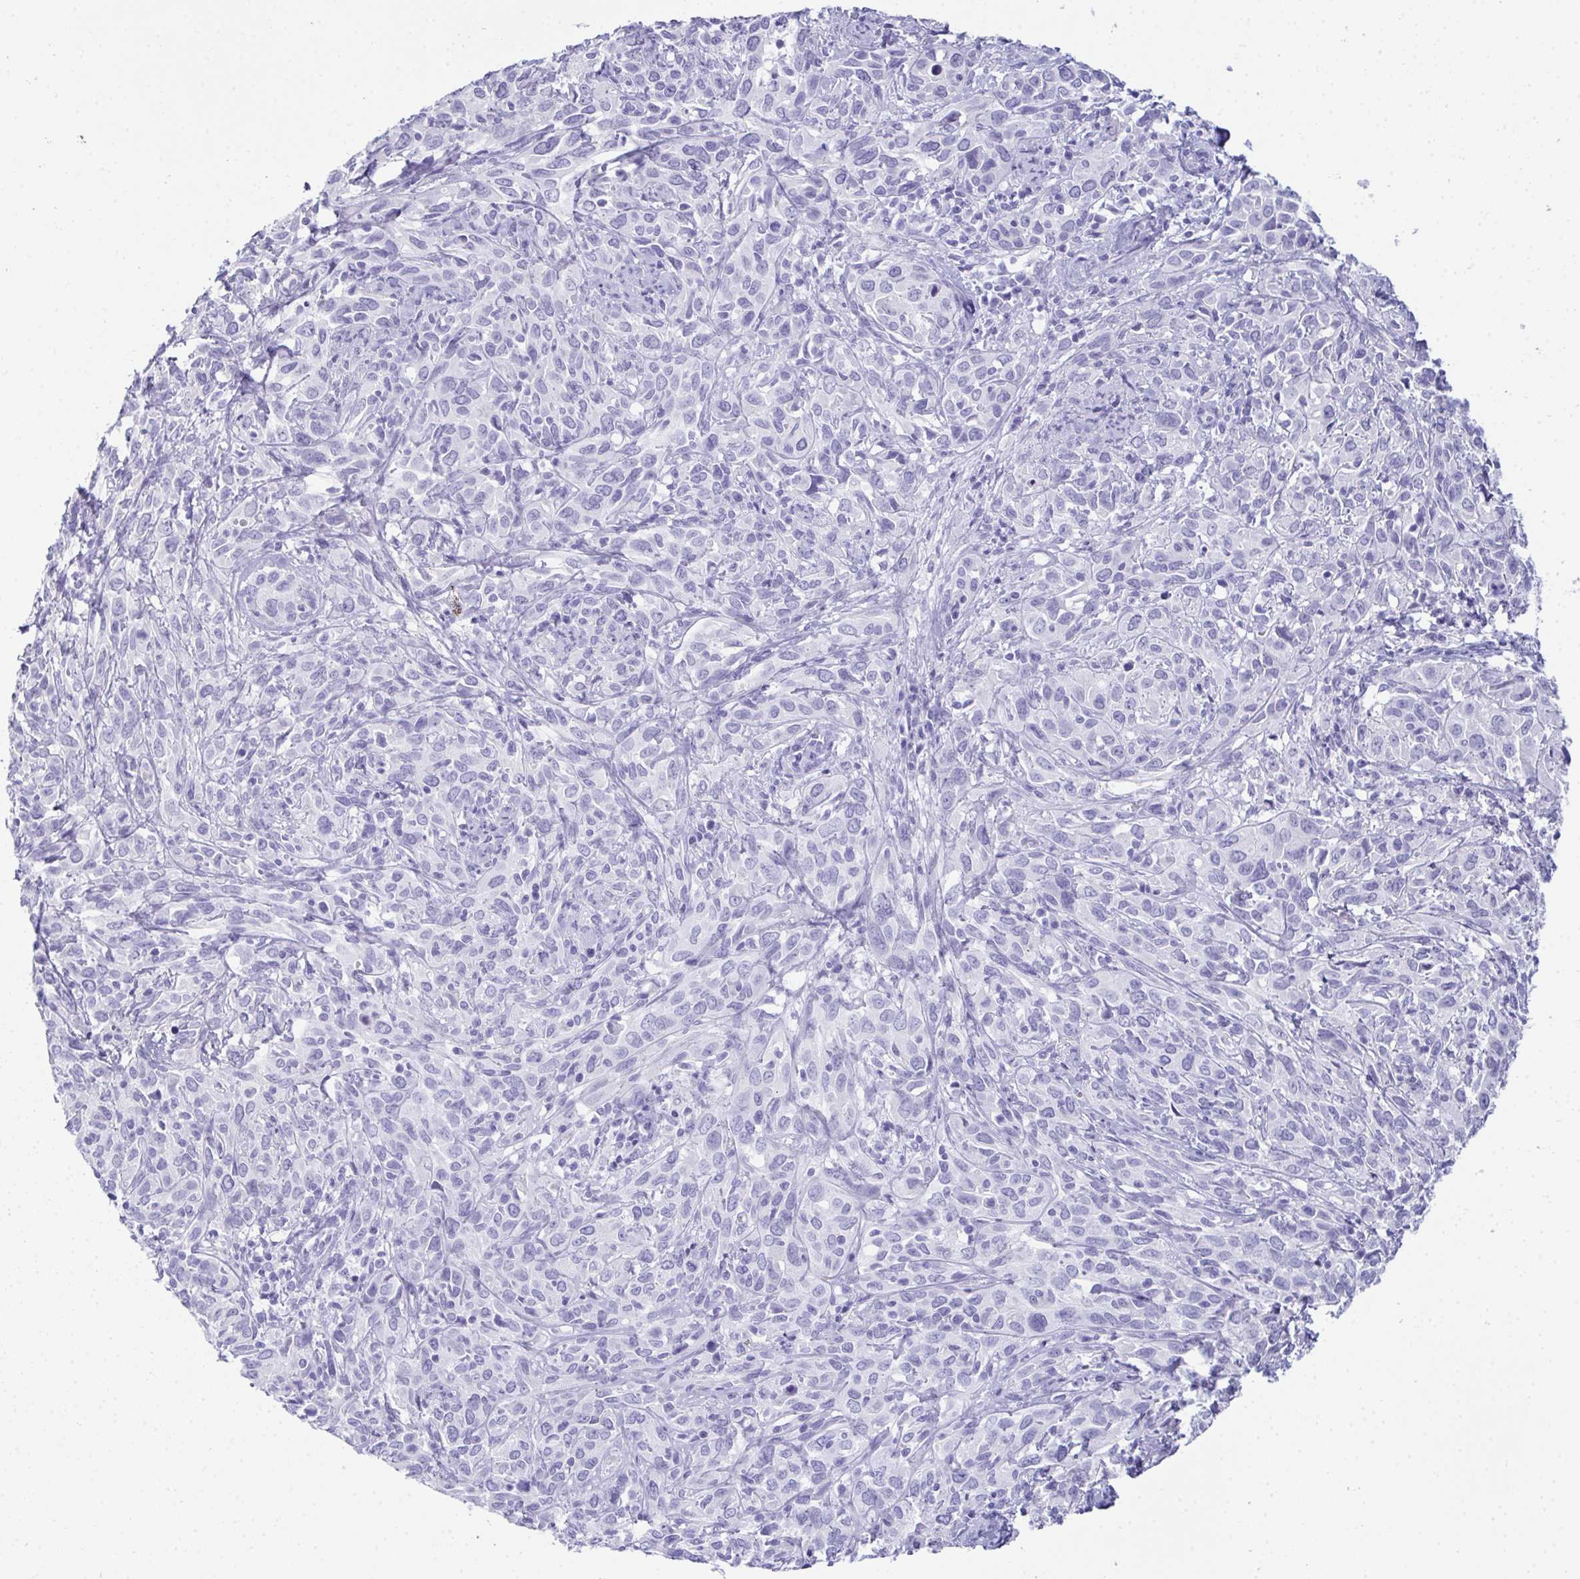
{"staining": {"intensity": "negative", "quantity": "none", "location": "none"}, "tissue": "cervical cancer", "cell_type": "Tumor cells", "image_type": "cancer", "snomed": [{"axis": "morphology", "description": "Normal tissue, NOS"}, {"axis": "morphology", "description": "Squamous cell carcinoma, NOS"}, {"axis": "topography", "description": "Cervix"}], "caption": "Human cervical cancer (squamous cell carcinoma) stained for a protein using immunohistochemistry demonstrates no expression in tumor cells.", "gene": "TEX19", "patient": {"sex": "female", "age": 51}}